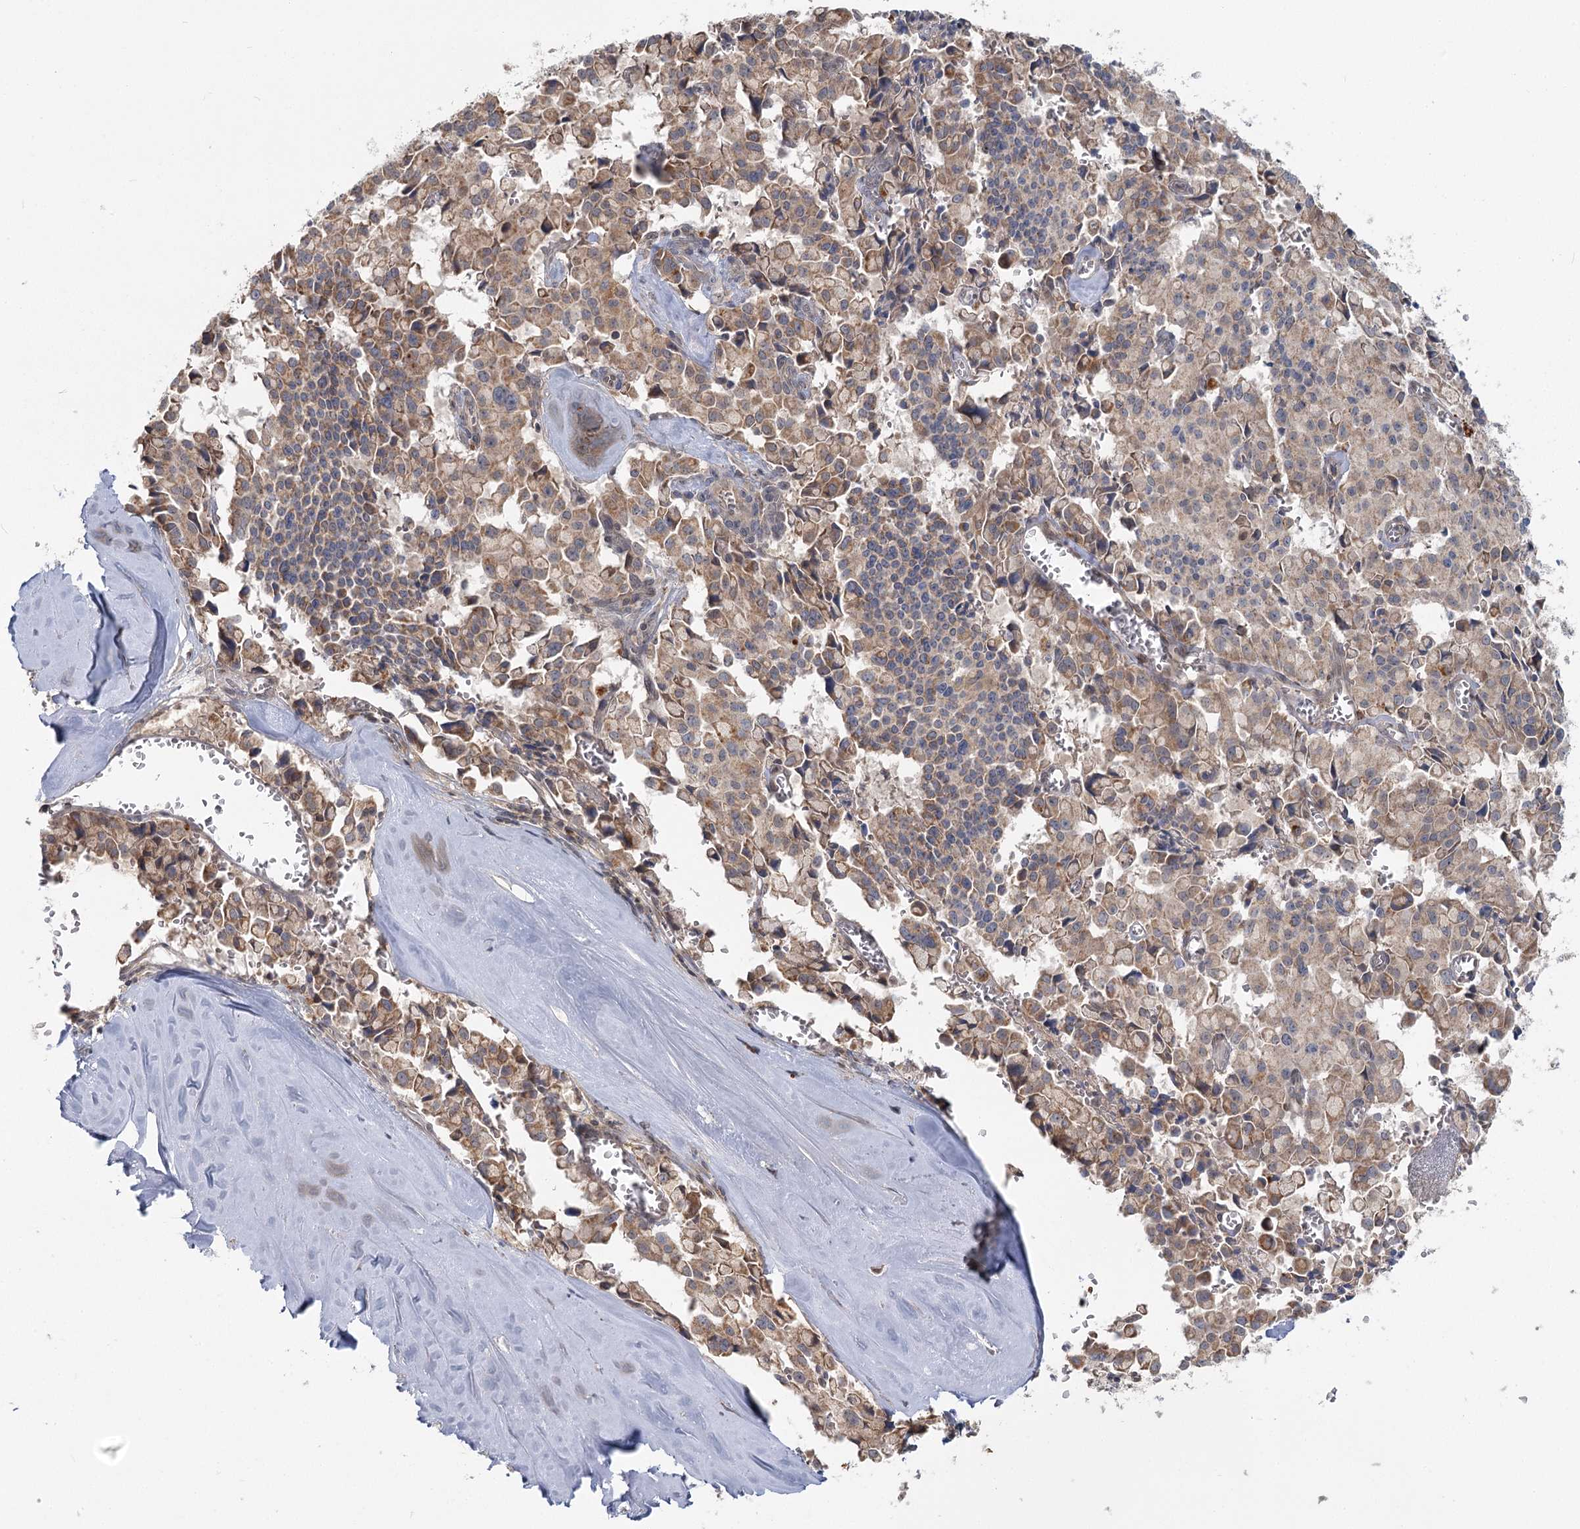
{"staining": {"intensity": "moderate", "quantity": ">75%", "location": "cytoplasmic/membranous"}, "tissue": "pancreatic cancer", "cell_type": "Tumor cells", "image_type": "cancer", "snomed": [{"axis": "morphology", "description": "Adenocarcinoma, NOS"}, {"axis": "topography", "description": "Pancreas"}], "caption": "Adenocarcinoma (pancreatic) stained for a protein (brown) exhibits moderate cytoplasmic/membranous positive expression in approximately >75% of tumor cells.", "gene": "THNSL1", "patient": {"sex": "male", "age": 65}}